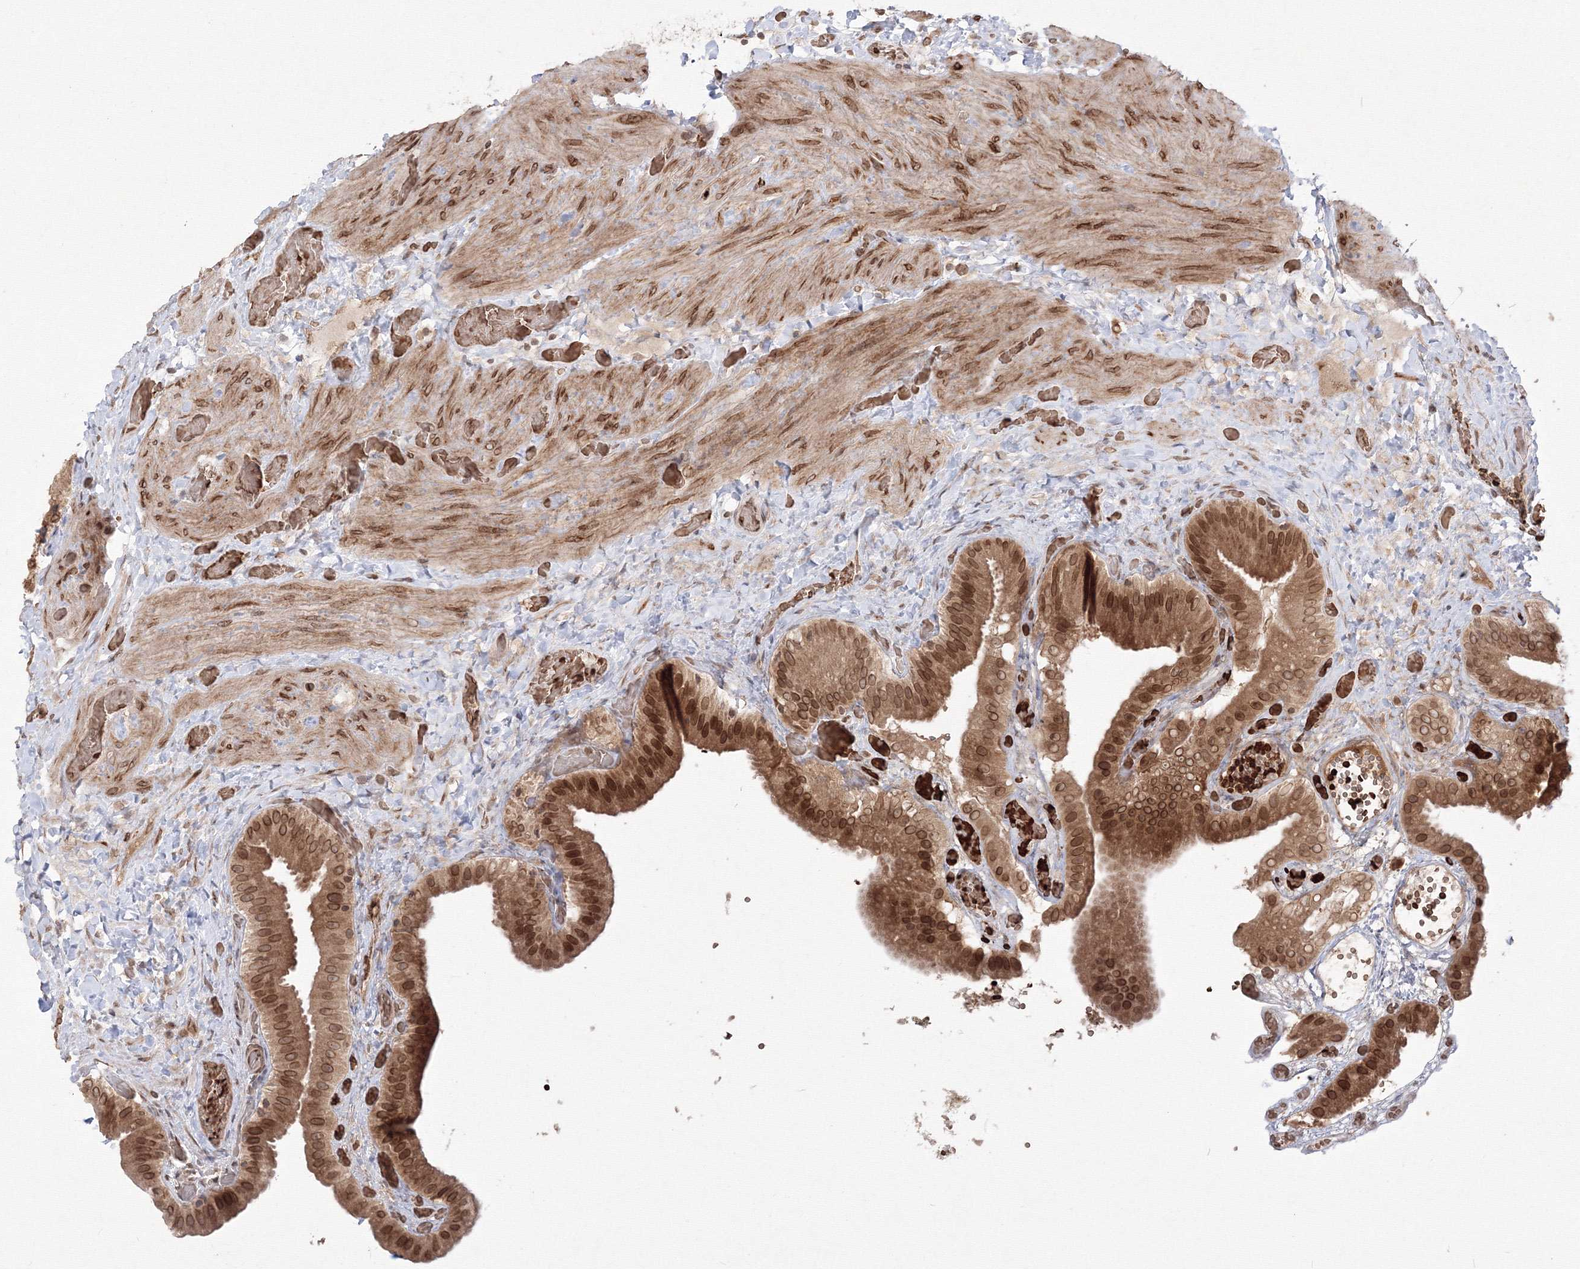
{"staining": {"intensity": "strong", "quantity": "25%-75%", "location": "cytoplasmic/membranous,nuclear"}, "tissue": "gallbladder", "cell_type": "Glandular cells", "image_type": "normal", "snomed": [{"axis": "morphology", "description": "Normal tissue, NOS"}, {"axis": "topography", "description": "Gallbladder"}], "caption": "A brown stain labels strong cytoplasmic/membranous,nuclear staining of a protein in glandular cells of normal human gallbladder. (DAB IHC with brightfield microscopy, high magnification).", "gene": "DNAJB2", "patient": {"sex": "female", "age": 64}}